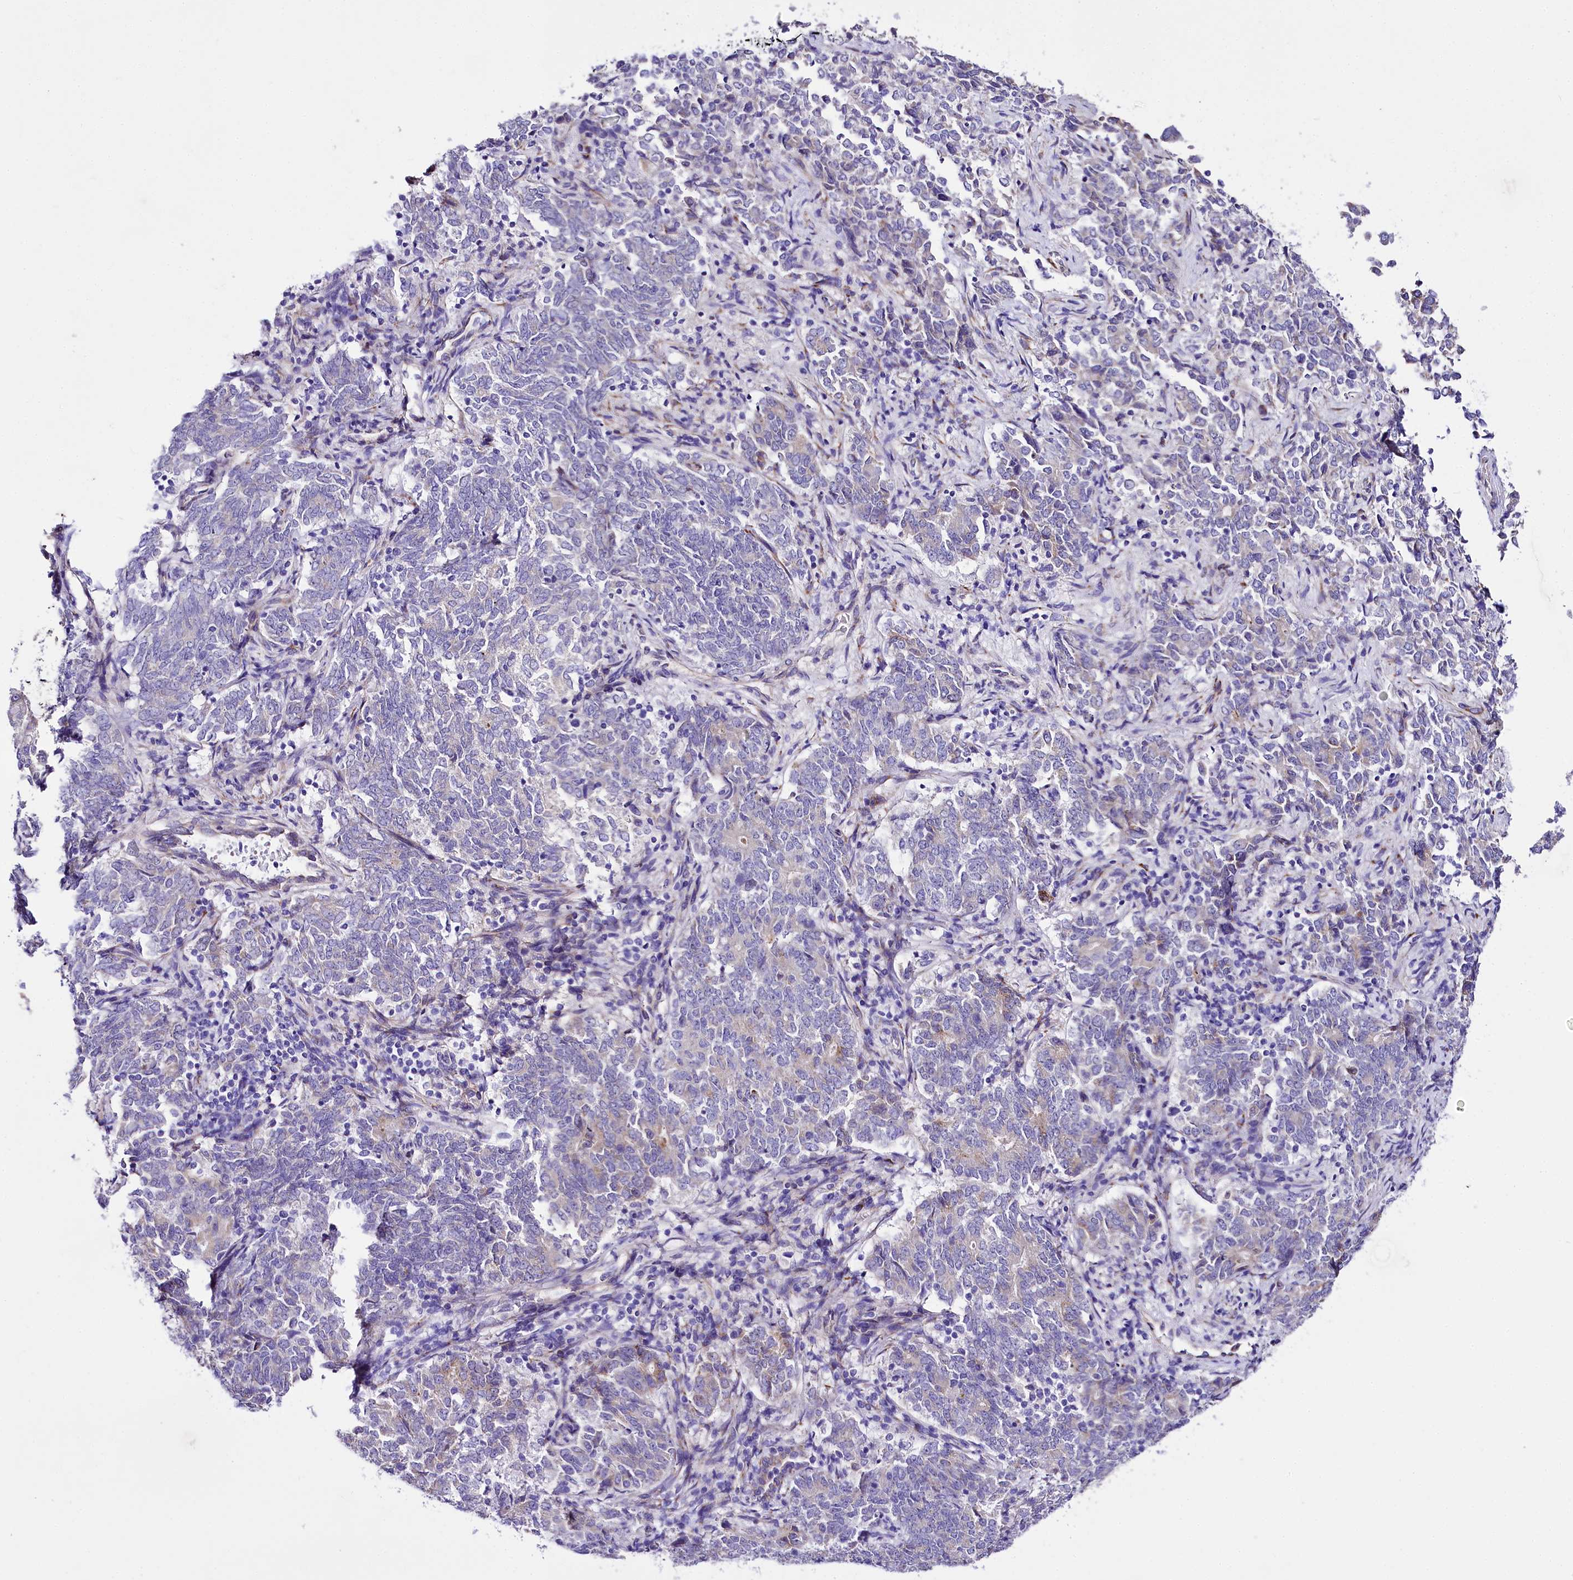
{"staining": {"intensity": "negative", "quantity": "none", "location": "none"}, "tissue": "endometrial cancer", "cell_type": "Tumor cells", "image_type": "cancer", "snomed": [{"axis": "morphology", "description": "Adenocarcinoma, NOS"}, {"axis": "topography", "description": "Endometrium"}], "caption": "Immunohistochemistry of human adenocarcinoma (endometrial) displays no staining in tumor cells.", "gene": "A2ML1", "patient": {"sex": "female", "age": 80}}